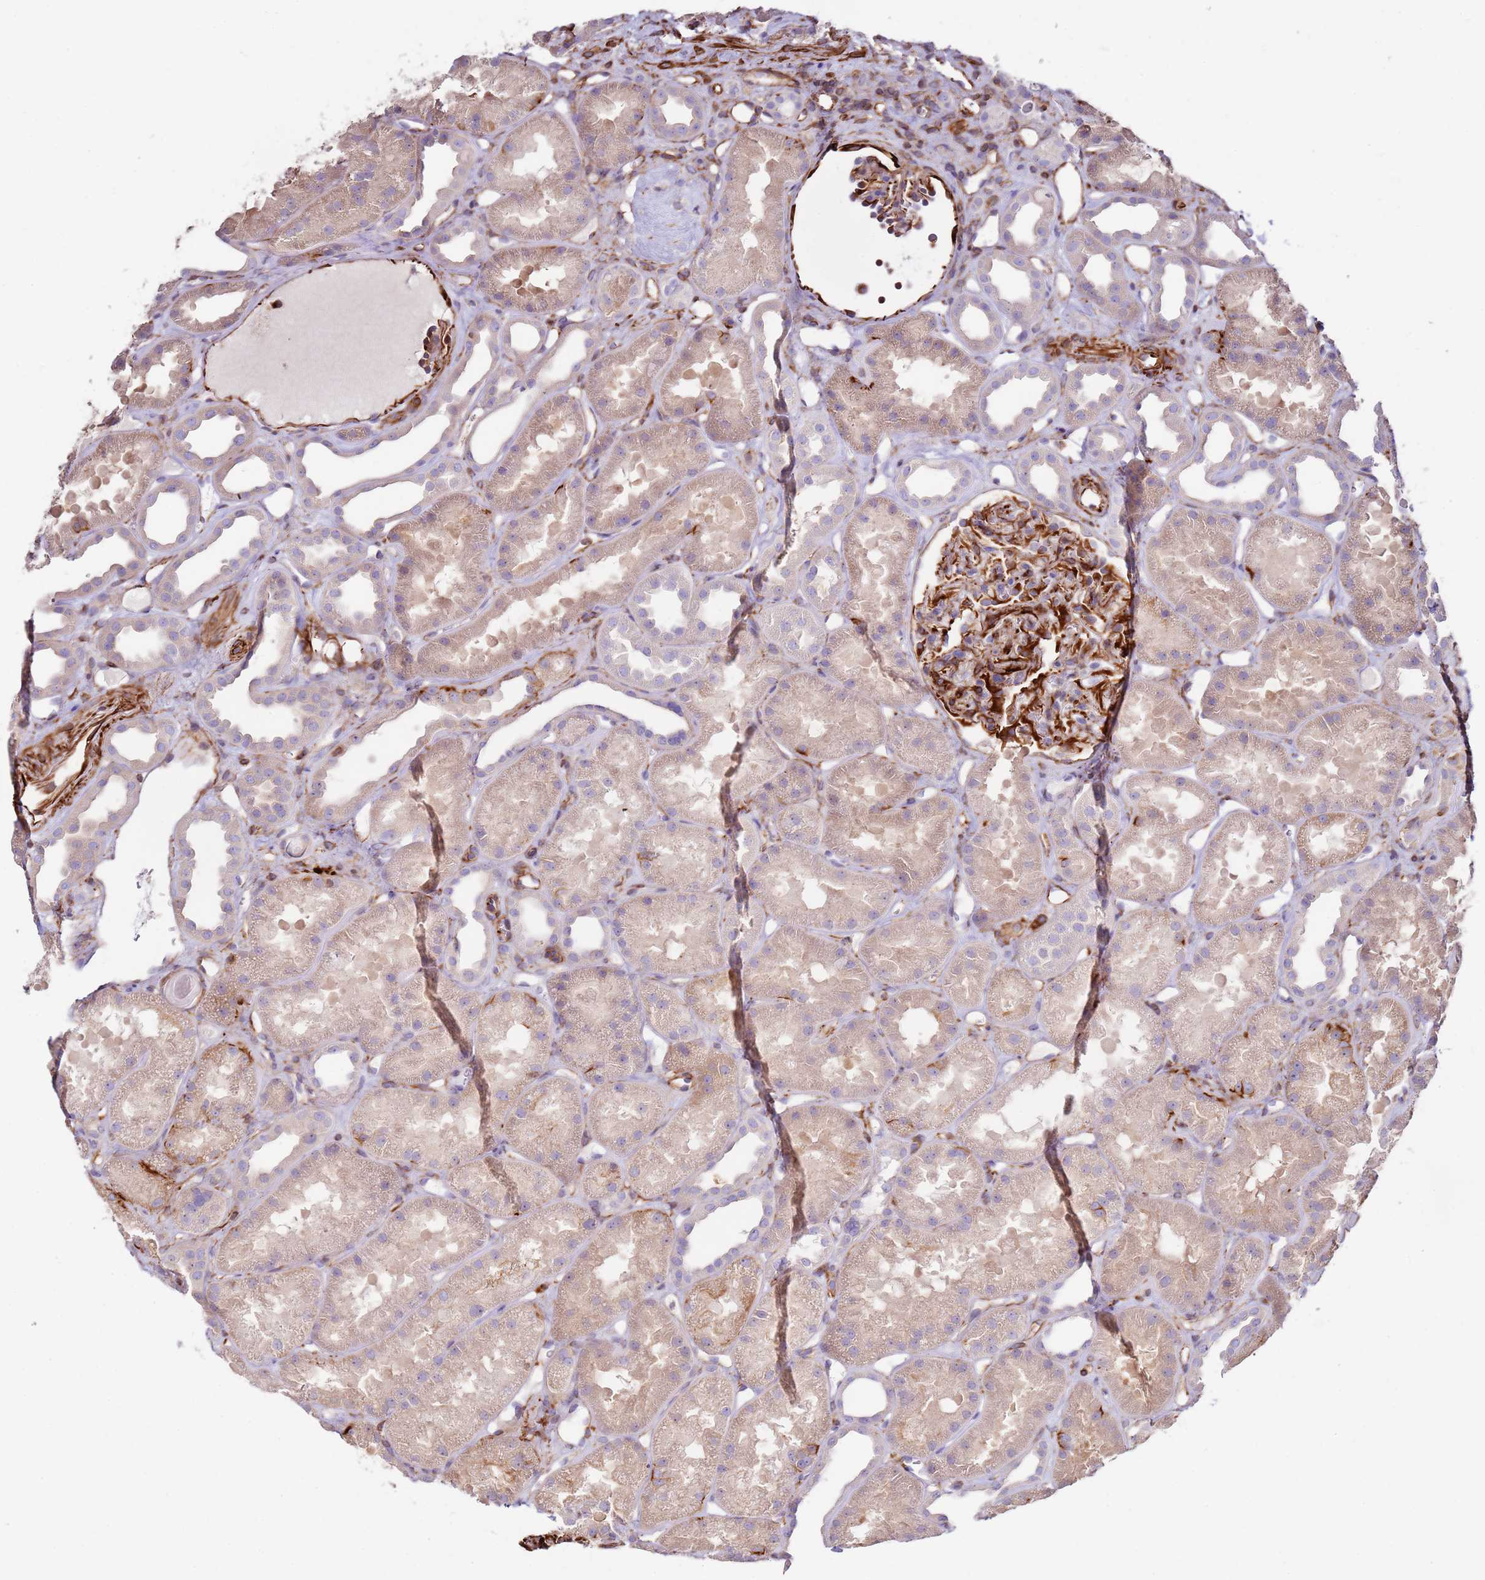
{"staining": {"intensity": "moderate", "quantity": "25%-75%", "location": "cytoplasmic/membranous"}, "tissue": "kidney", "cell_type": "Cells in glomeruli", "image_type": "normal", "snomed": [{"axis": "morphology", "description": "Normal tissue, NOS"}, {"axis": "topography", "description": "Kidney"}], "caption": "Immunohistochemical staining of normal human kidney demonstrates moderate cytoplasmic/membranous protein staining in approximately 25%-75% of cells in glomeruli.", "gene": "MRGPRE", "patient": {"sex": "male", "age": 61}}